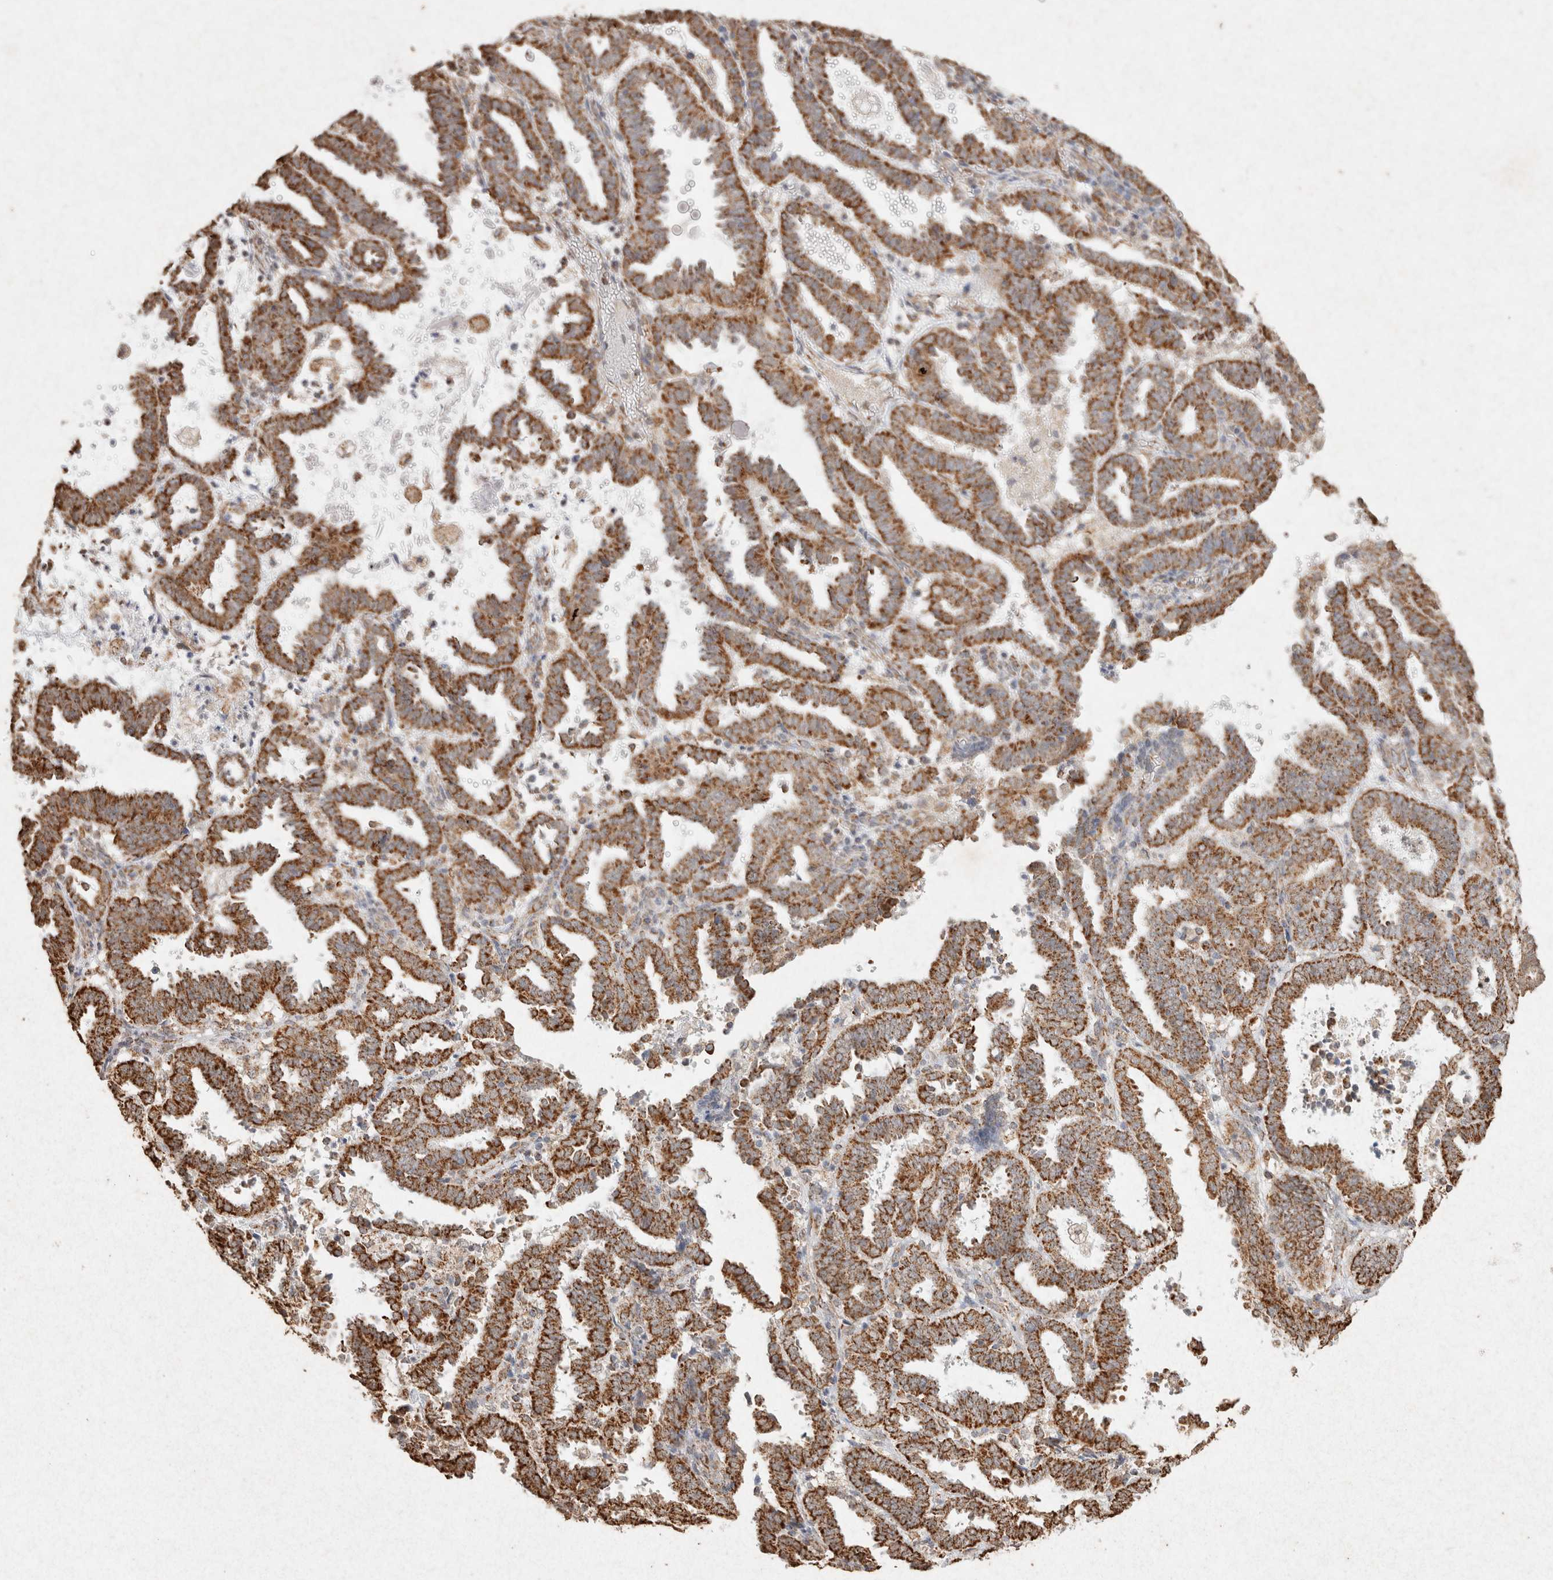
{"staining": {"intensity": "strong", "quantity": ">75%", "location": "cytoplasmic/membranous"}, "tissue": "endometrial cancer", "cell_type": "Tumor cells", "image_type": "cancer", "snomed": [{"axis": "morphology", "description": "Adenocarcinoma, NOS"}, {"axis": "topography", "description": "Uterus"}], "caption": "The immunohistochemical stain highlights strong cytoplasmic/membranous expression in tumor cells of endometrial adenocarcinoma tissue.", "gene": "SDC2", "patient": {"sex": "female", "age": 83}}